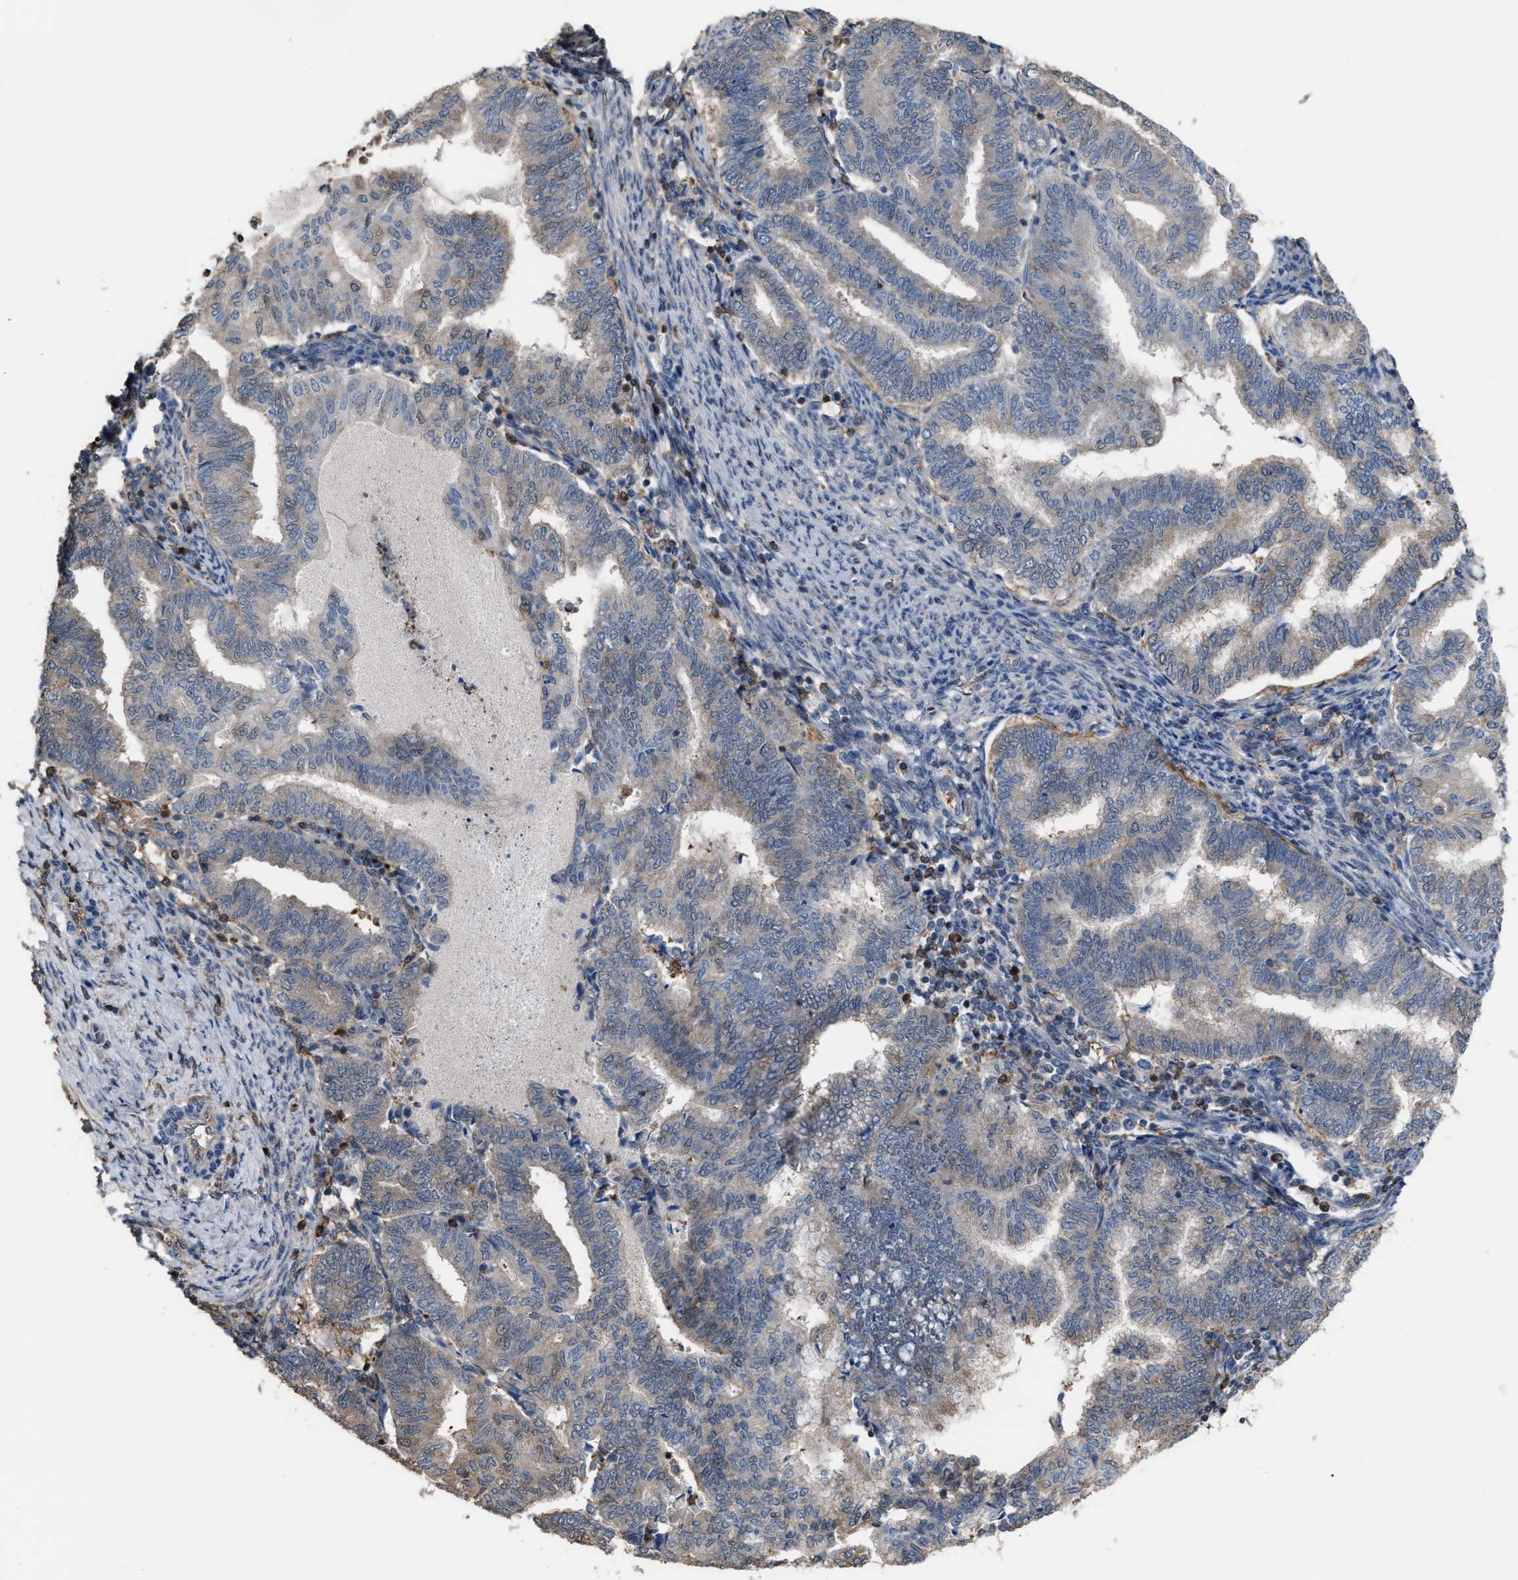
{"staining": {"intensity": "negative", "quantity": "none", "location": "none"}, "tissue": "endometrial cancer", "cell_type": "Tumor cells", "image_type": "cancer", "snomed": [{"axis": "morphology", "description": "Polyp, NOS"}, {"axis": "morphology", "description": "Adenocarcinoma, NOS"}, {"axis": "morphology", "description": "Adenoma, NOS"}, {"axis": "topography", "description": "Endometrium"}], "caption": "High power microscopy histopathology image of an immunohistochemistry (IHC) photomicrograph of polyp (endometrial), revealing no significant staining in tumor cells. (Brightfield microscopy of DAB immunohistochemistry (IHC) at high magnification).", "gene": "MTPN", "patient": {"sex": "female", "age": 79}}